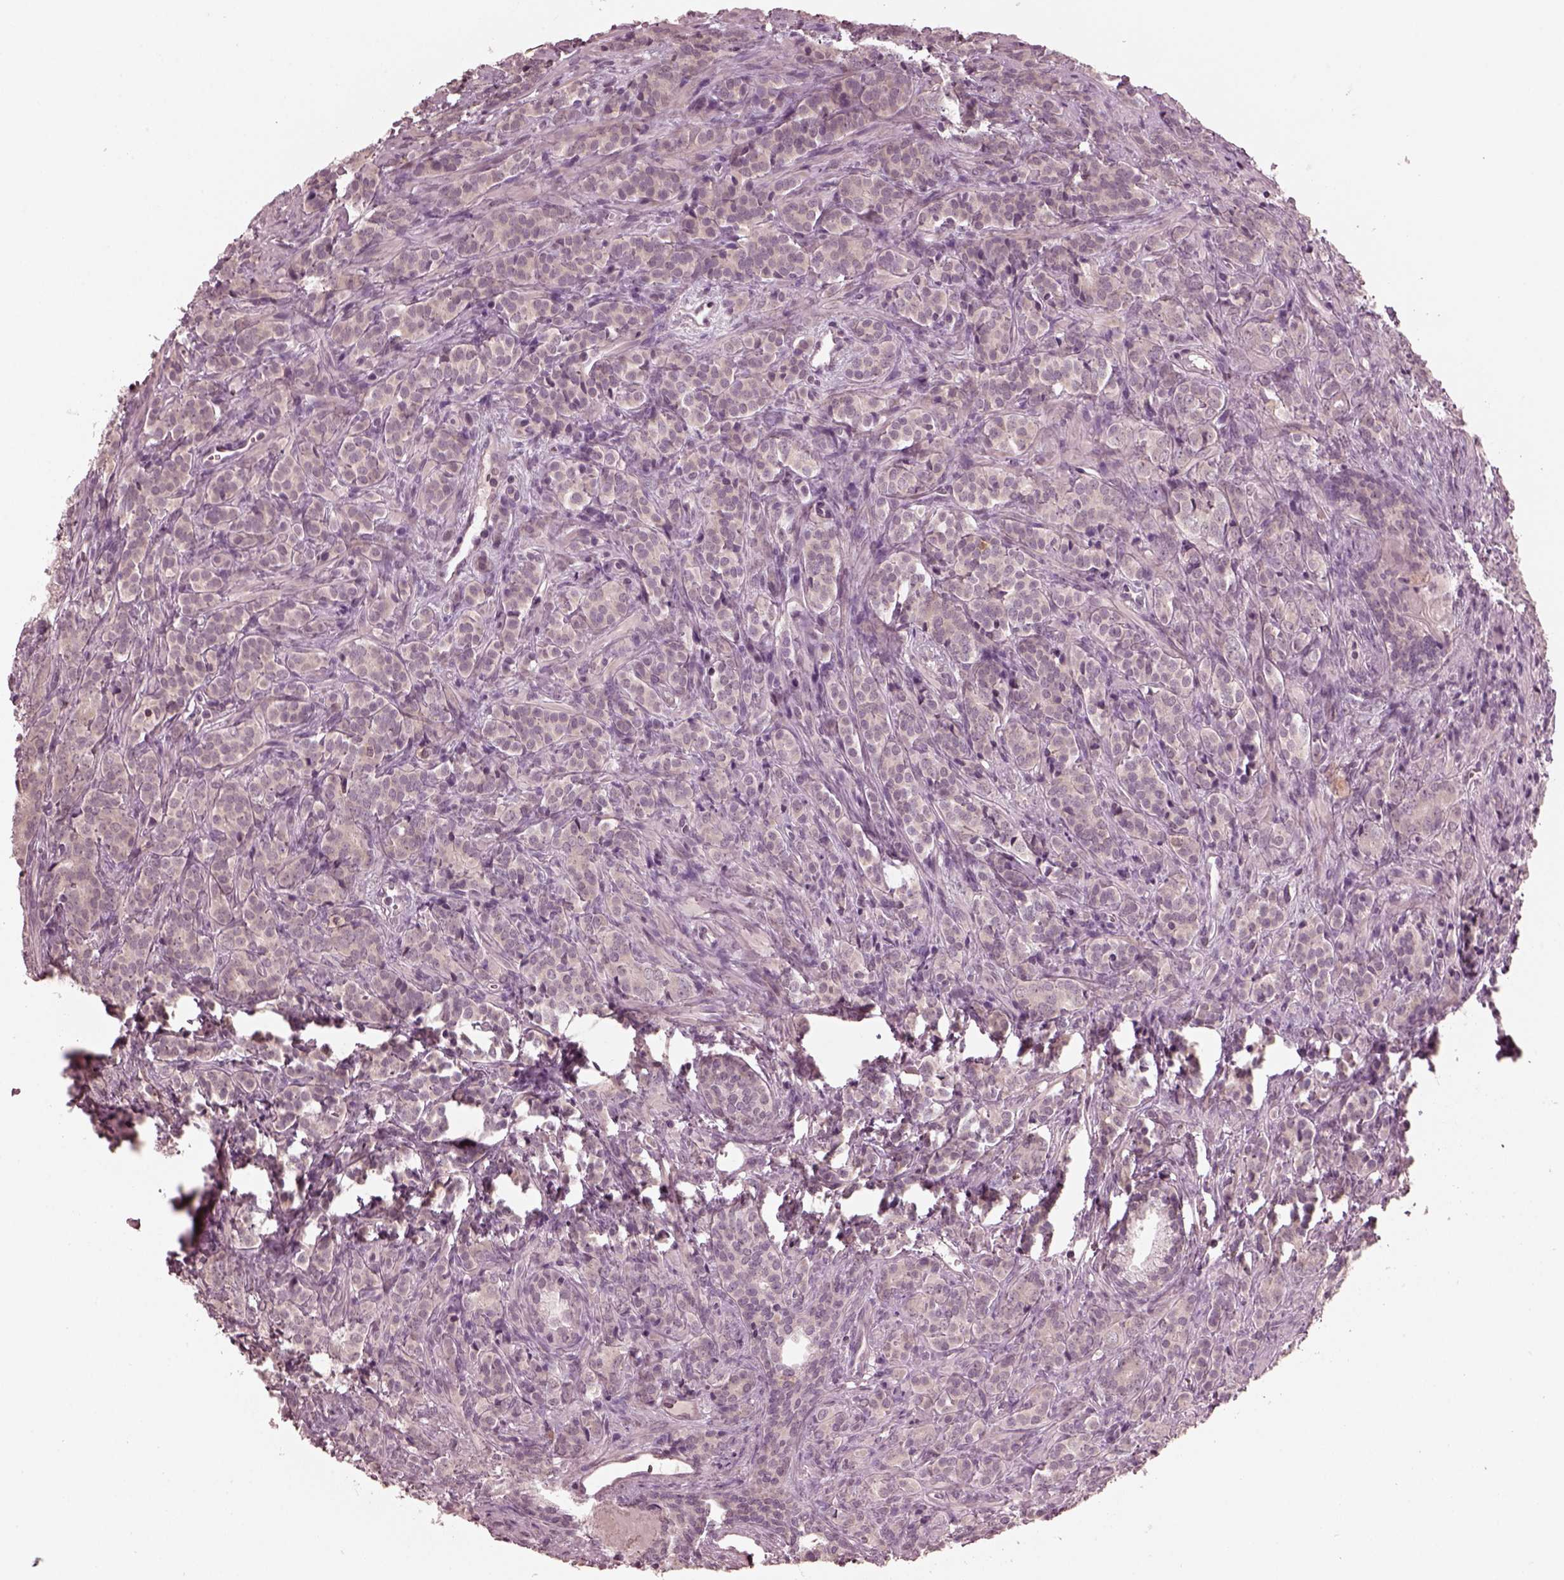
{"staining": {"intensity": "negative", "quantity": "none", "location": "none"}, "tissue": "prostate cancer", "cell_type": "Tumor cells", "image_type": "cancer", "snomed": [{"axis": "morphology", "description": "Adenocarcinoma, High grade"}, {"axis": "topography", "description": "Prostate"}], "caption": "This is an immunohistochemistry image of human high-grade adenocarcinoma (prostate). There is no expression in tumor cells.", "gene": "RGS7", "patient": {"sex": "male", "age": 84}}